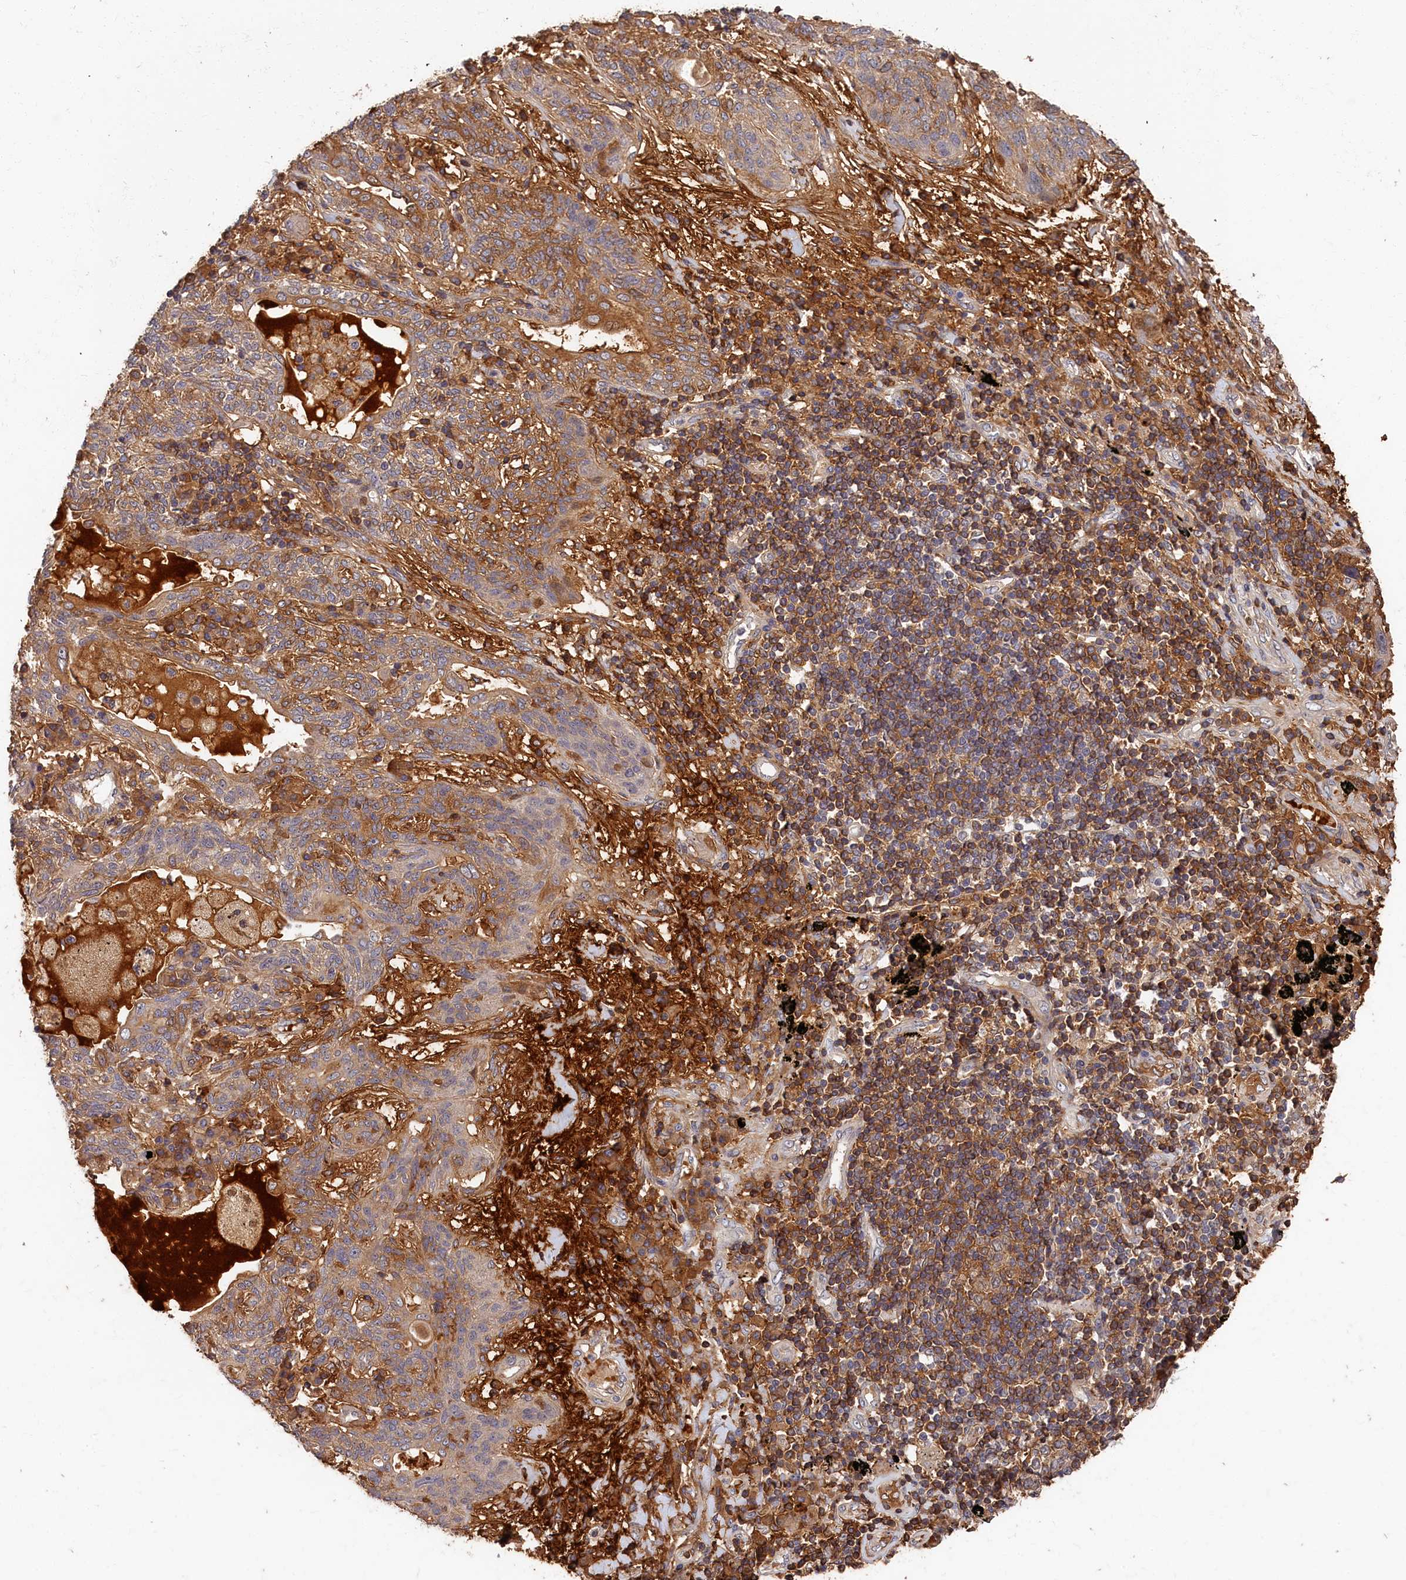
{"staining": {"intensity": "weak", "quantity": "<25%", "location": "cytoplasmic/membranous"}, "tissue": "lung cancer", "cell_type": "Tumor cells", "image_type": "cancer", "snomed": [{"axis": "morphology", "description": "Squamous cell carcinoma, NOS"}, {"axis": "topography", "description": "Lung"}], "caption": "DAB immunohistochemical staining of lung squamous cell carcinoma reveals no significant expression in tumor cells.", "gene": "ITIH1", "patient": {"sex": "female", "age": 70}}